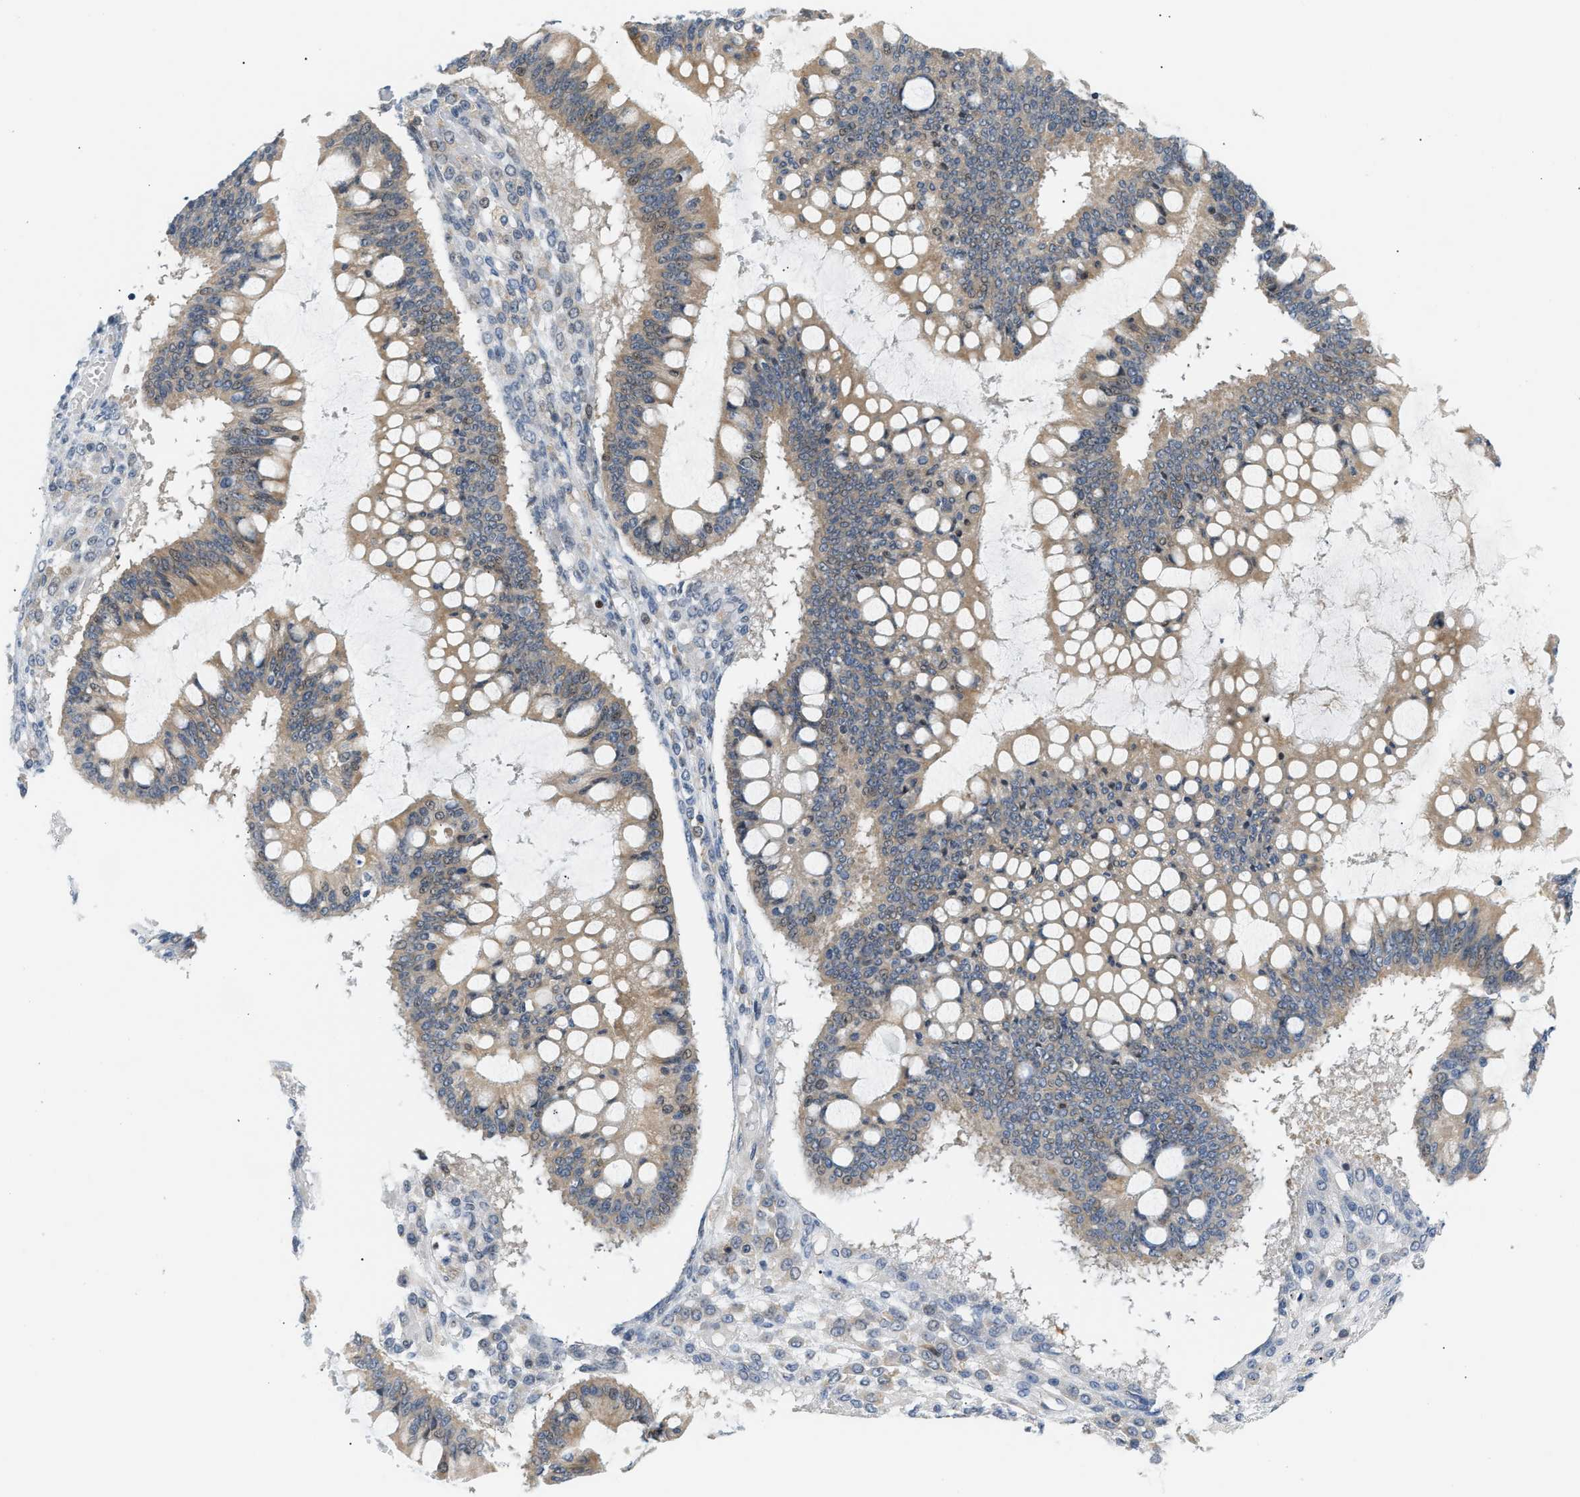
{"staining": {"intensity": "weak", "quantity": ">75%", "location": "cytoplasmic/membranous"}, "tissue": "ovarian cancer", "cell_type": "Tumor cells", "image_type": "cancer", "snomed": [{"axis": "morphology", "description": "Cystadenocarcinoma, mucinous, NOS"}, {"axis": "topography", "description": "Ovary"}], "caption": "Immunohistochemical staining of ovarian cancer reveals low levels of weak cytoplasmic/membranous protein staining in about >75% of tumor cells. (DAB = brown stain, brightfield microscopy at high magnification).", "gene": "NPS", "patient": {"sex": "female", "age": 73}}